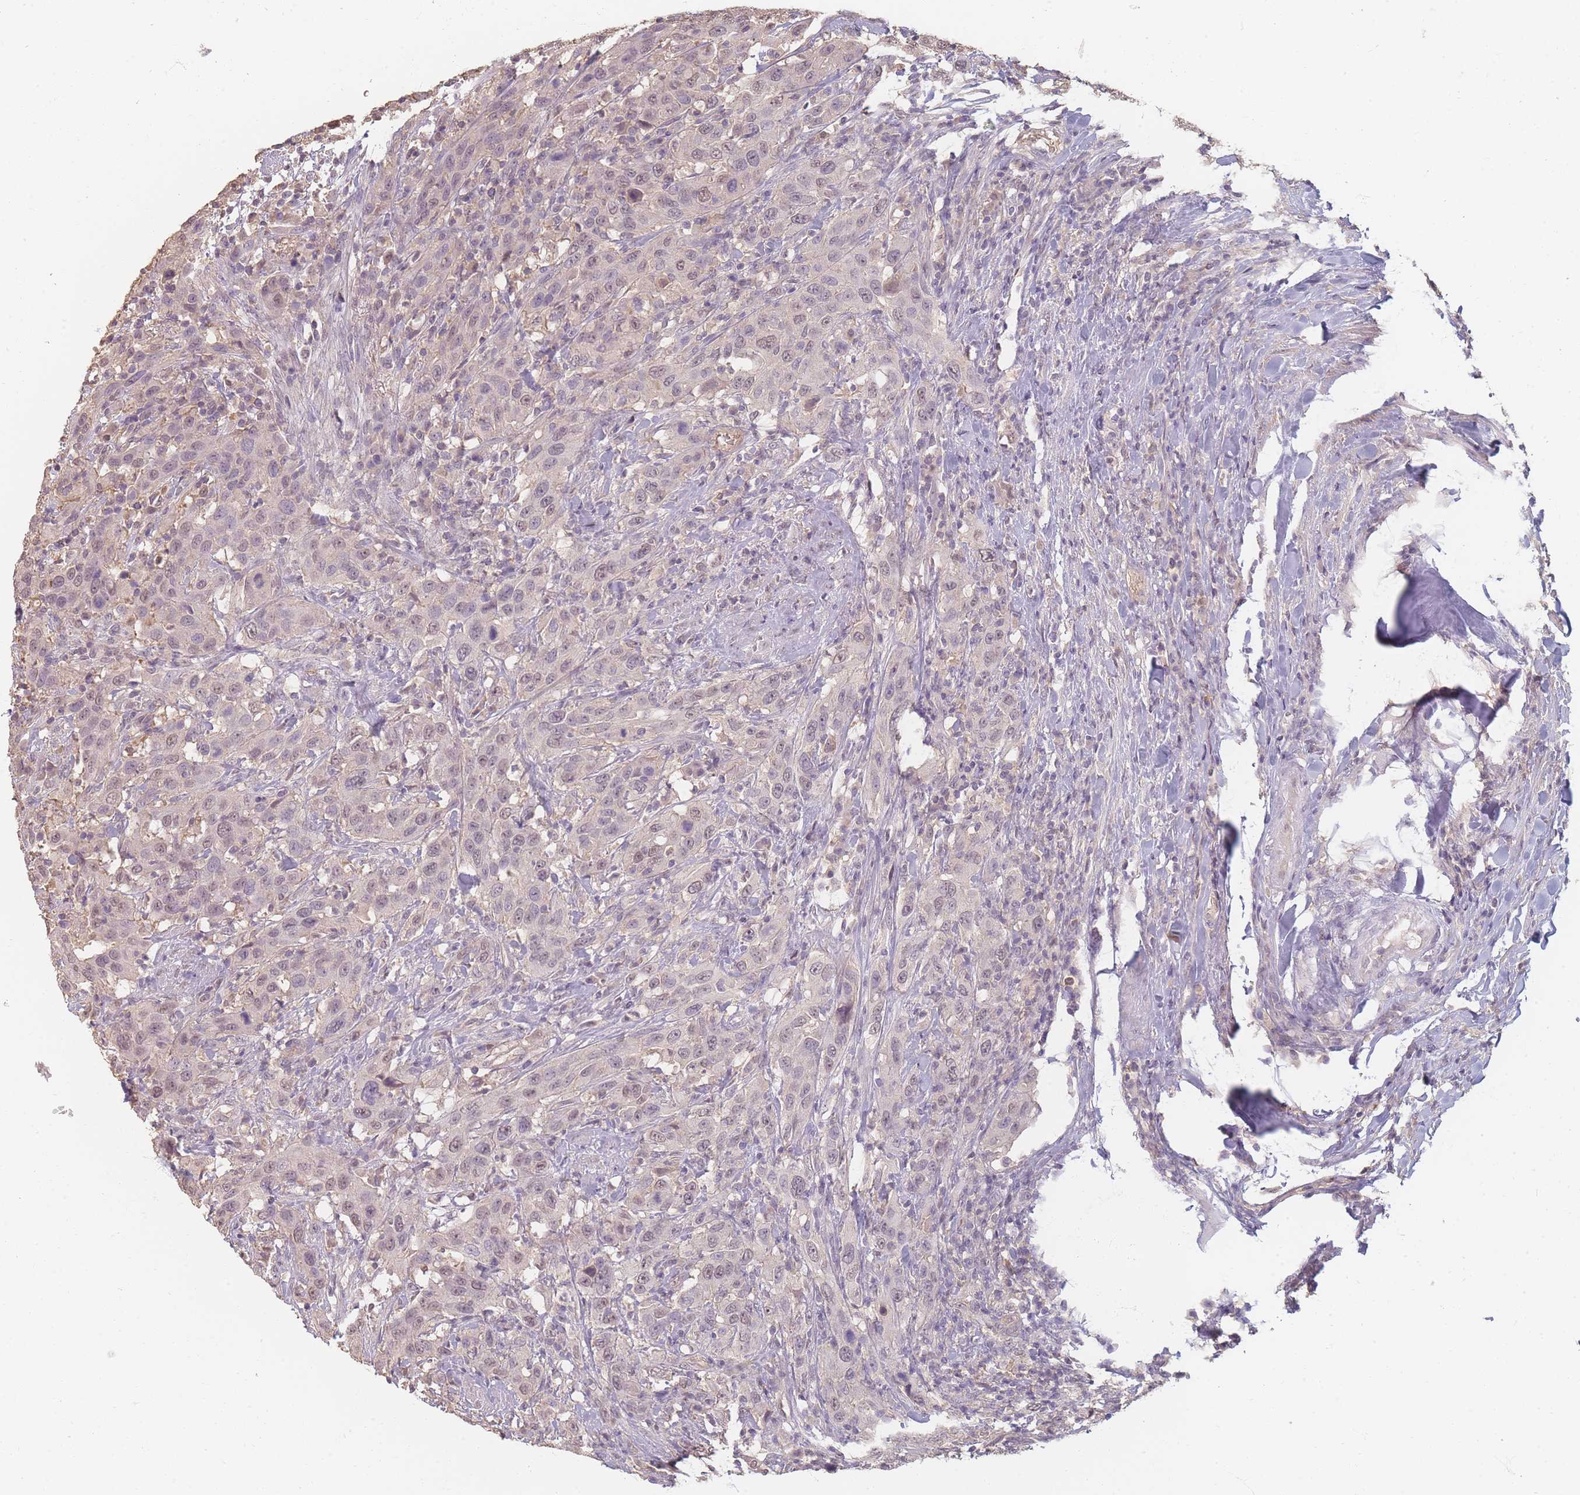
{"staining": {"intensity": "weak", "quantity": "<25%", "location": "nuclear"}, "tissue": "urothelial cancer", "cell_type": "Tumor cells", "image_type": "cancer", "snomed": [{"axis": "morphology", "description": "Urothelial carcinoma, High grade"}, {"axis": "topography", "description": "Urinary bladder"}], "caption": "Tumor cells show no significant protein expression in high-grade urothelial carcinoma.", "gene": "RFTN1", "patient": {"sex": "male", "age": 61}}